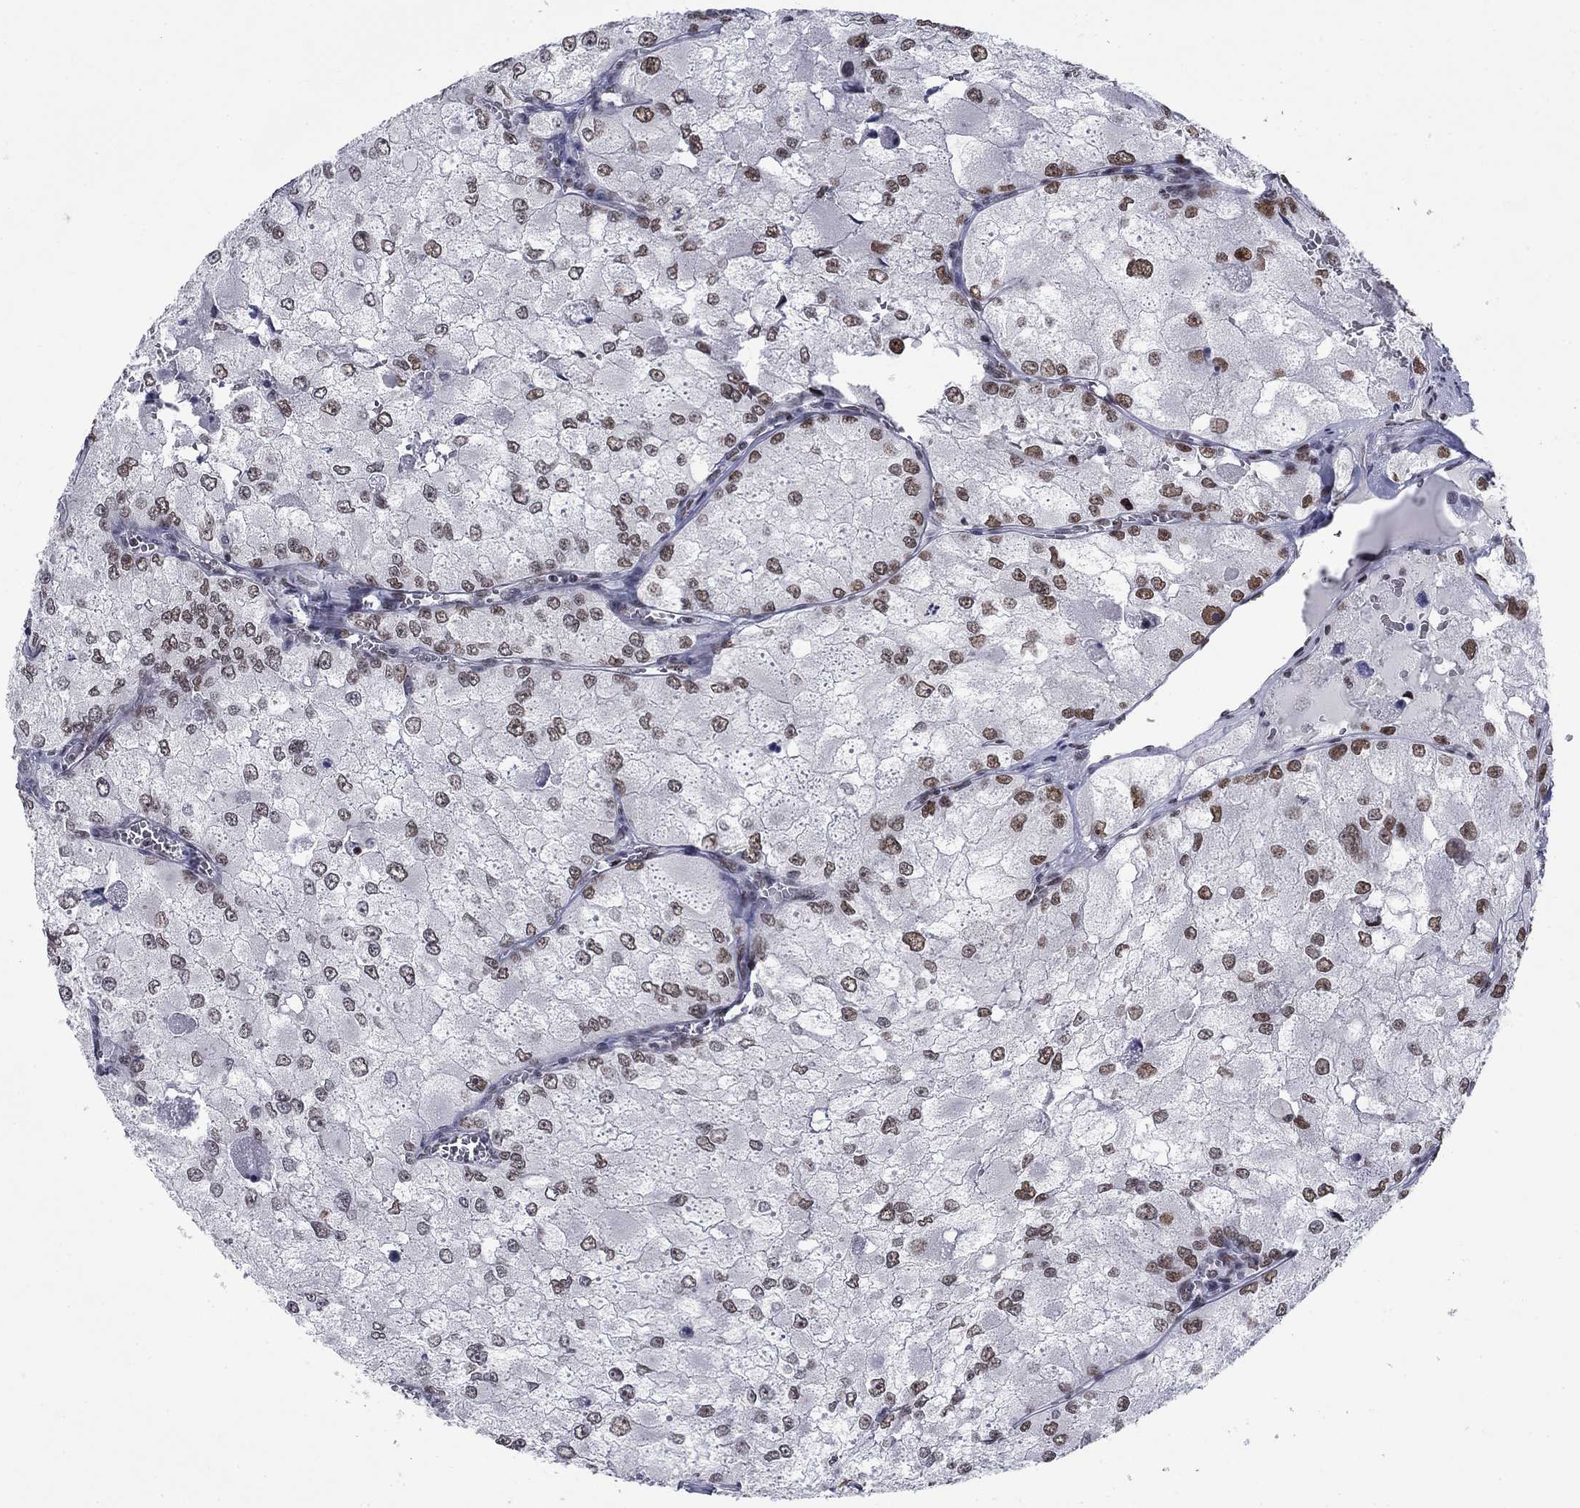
{"staining": {"intensity": "moderate", "quantity": ">75%", "location": "nuclear"}, "tissue": "renal cancer", "cell_type": "Tumor cells", "image_type": "cancer", "snomed": [{"axis": "morphology", "description": "Adenocarcinoma, NOS"}, {"axis": "topography", "description": "Kidney"}], "caption": "A high-resolution photomicrograph shows immunohistochemistry staining of adenocarcinoma (renal), which reveals moderate nuclear positivity in about >75% of tumor cells. Using DAB (3,3'-diaminobenzidine) (brown) and hematoxylin (blue) stains, captured at high magnification using brightfield microscopy.", "gene": "NPAS3", "patient": {"sex": "female", "age": 70}}